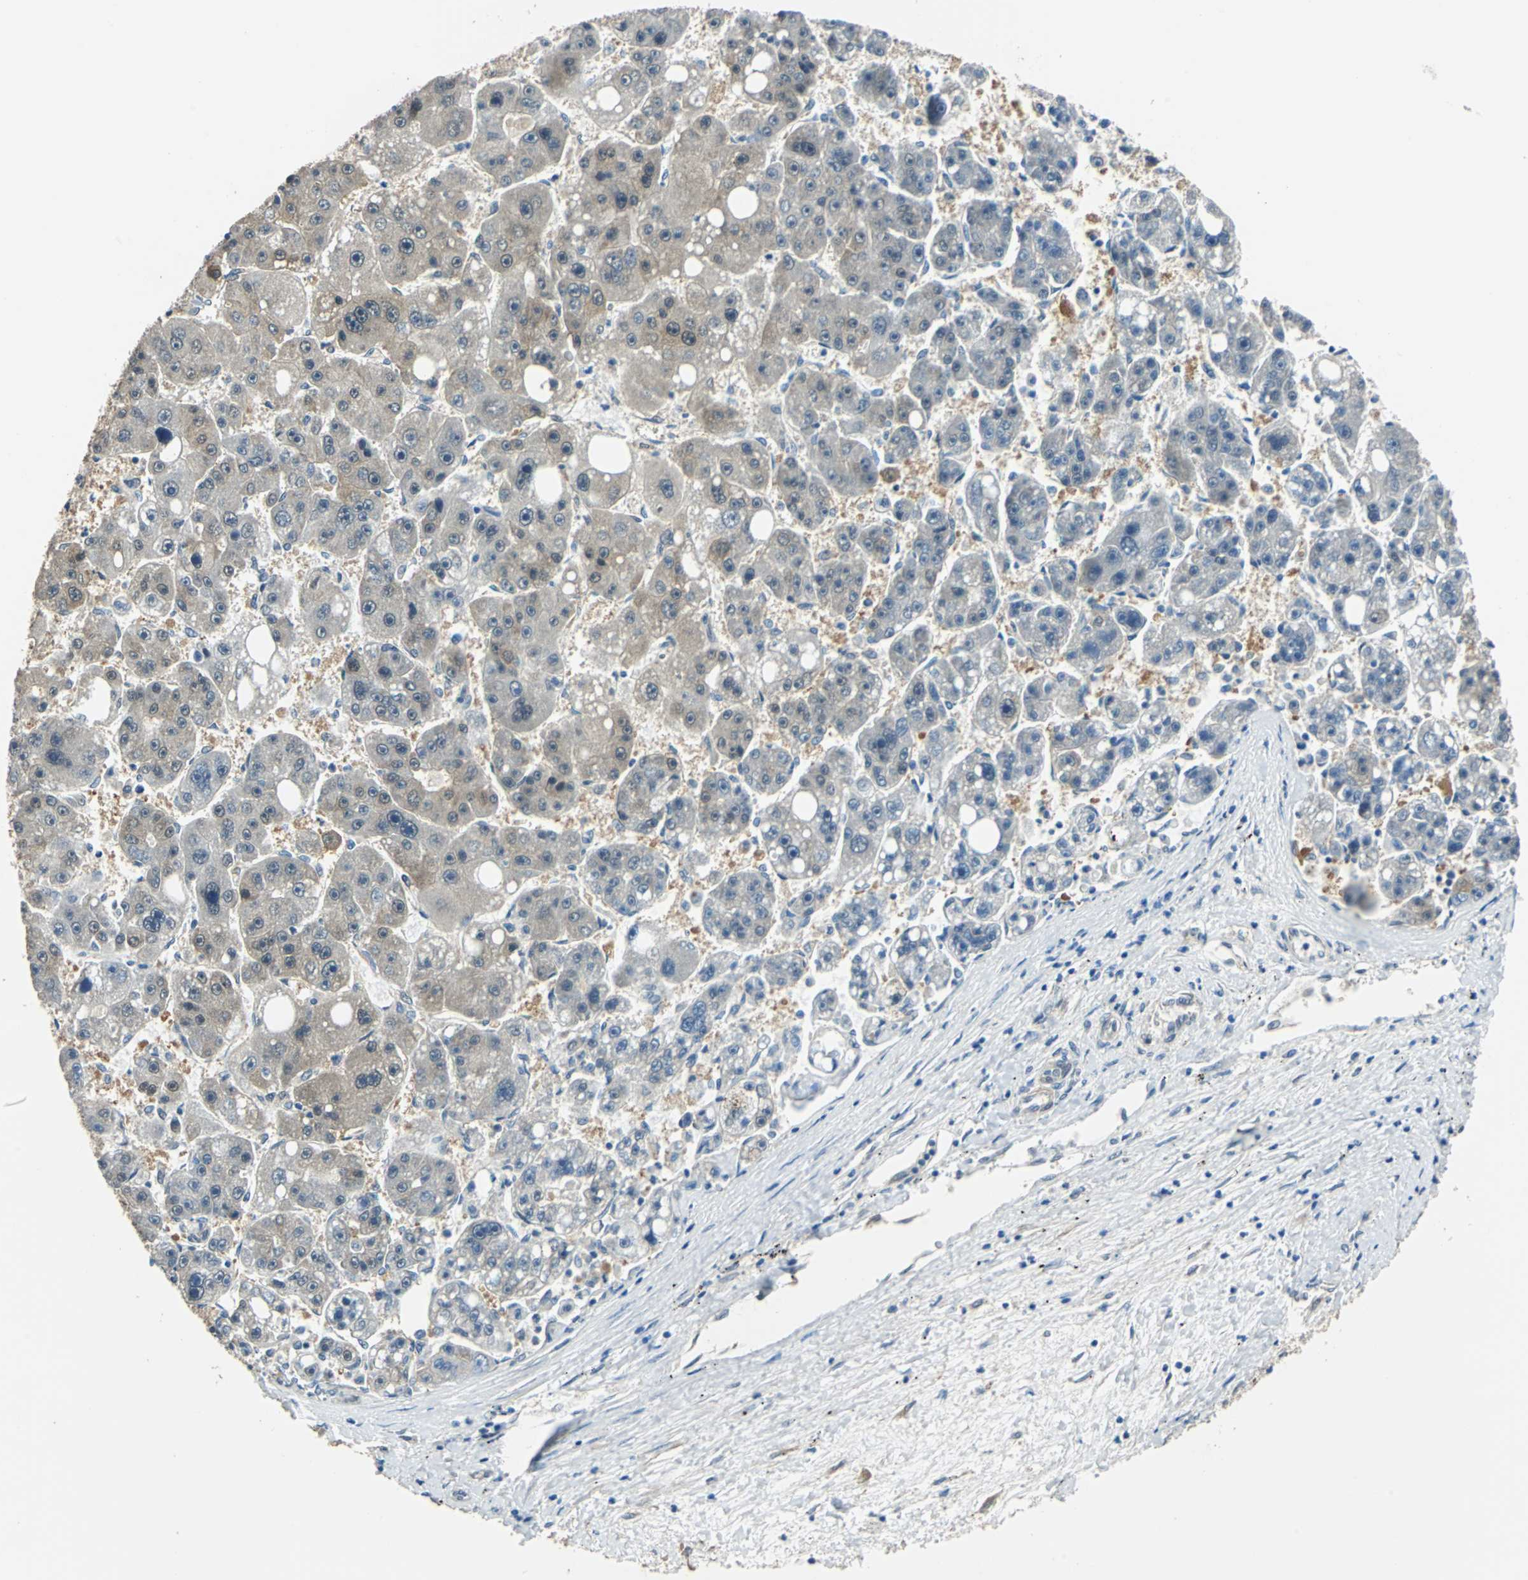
{"staining": {"intensity": "weak", "quantity": ">75%", "location": "cytoplasmic/membranous"}, "tissue": "liver cancer", "cell_type": "Tumor cells", "image_type": "cancer", "snomed": [{"axis": "morphology", "description": "Carcinoma, Hepatocellular, NOS"}, {"axis": "topography", "description": "Liver"}], "caption": "The immunohistochemical stain highlights weak cytoplasmic/membranous expression in tumor cells of liver hepatocellular carcinoma tissue. The protein of interest is shown in brown color, while the nuclei are stained blue.", "gene": "FKBP4", "patient": {"sex": "female", "age": 61}}